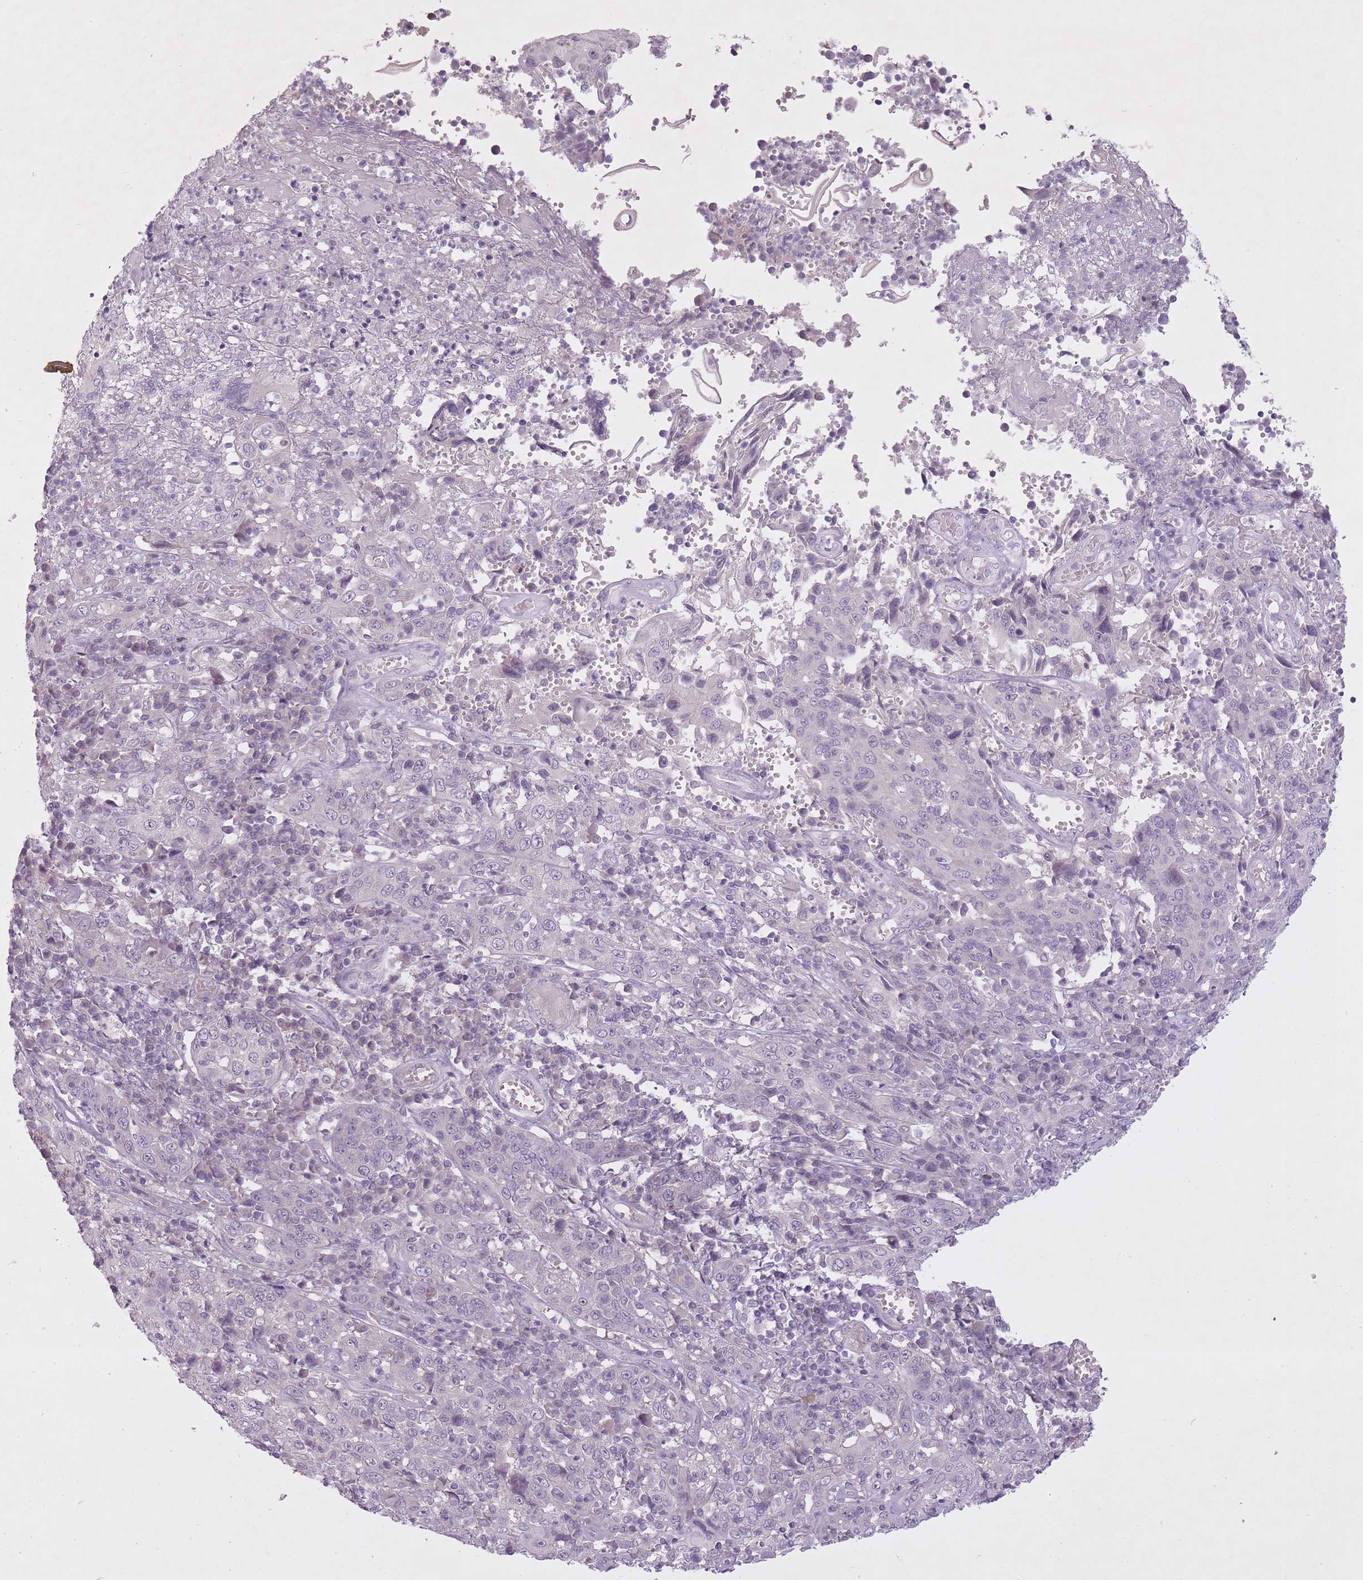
{"staining": {"intensity": "negative", "quantity": "none", "location": "none"}, "tissue": "cervical cancer", "cell_type": "Tumor cells", "image_type": "cancer", "snomed": [{"axis": "morphology", "description": "Squamous cell carcinoma, NOS"}, {"axis": "topography", "description": "Cervix"}], "caption": "DAB (3,3'-diaminobenzidine) immunohistochemical staining of human cervical cancer exhibits no significant positivity in tumor cells. (Brightfield microscopy of DAB immunohistochemistry (IHC) at high magnification).", "gene": "FAM43B", "patient": {"sex": "female", "age": 46}}